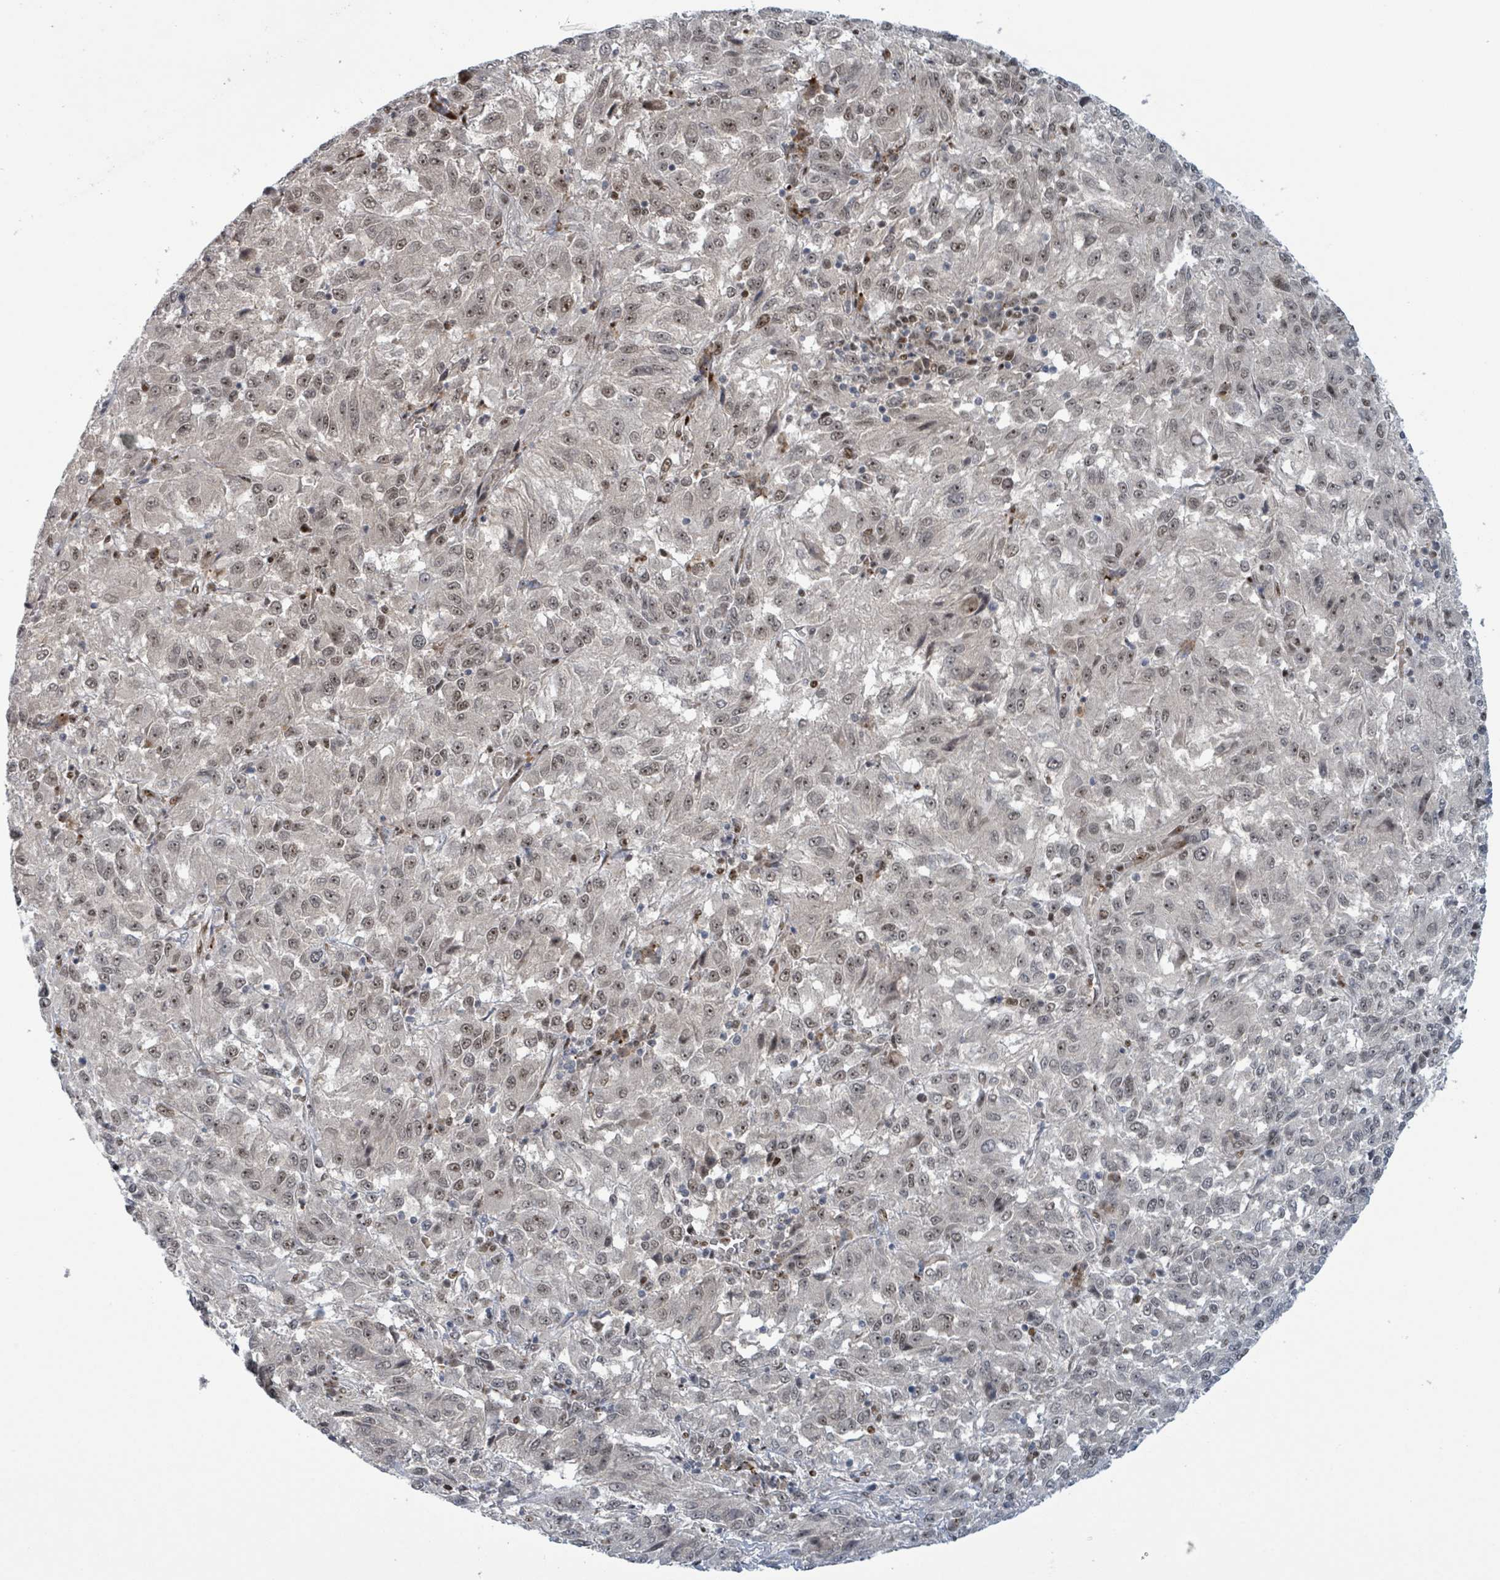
{"staining": {"intensity": "weak", "quantity": ">75%", "location": "nuclear"}, "tissue": "melanoma", "cell_type": "Tumor cells", "image_type": "cancer", "snomed": [{"axis": "morphology", "description": "Malignant melanoma, Metastatic site"}, {"axis": "topography", "description": "Lung"}], "caption": "The image displays staining of melanoma, revealing weak nuclear protein expression (brown color) within tumor cells.", "gene": "KLF3", "patient": {"sex": "male", "age": 64}}